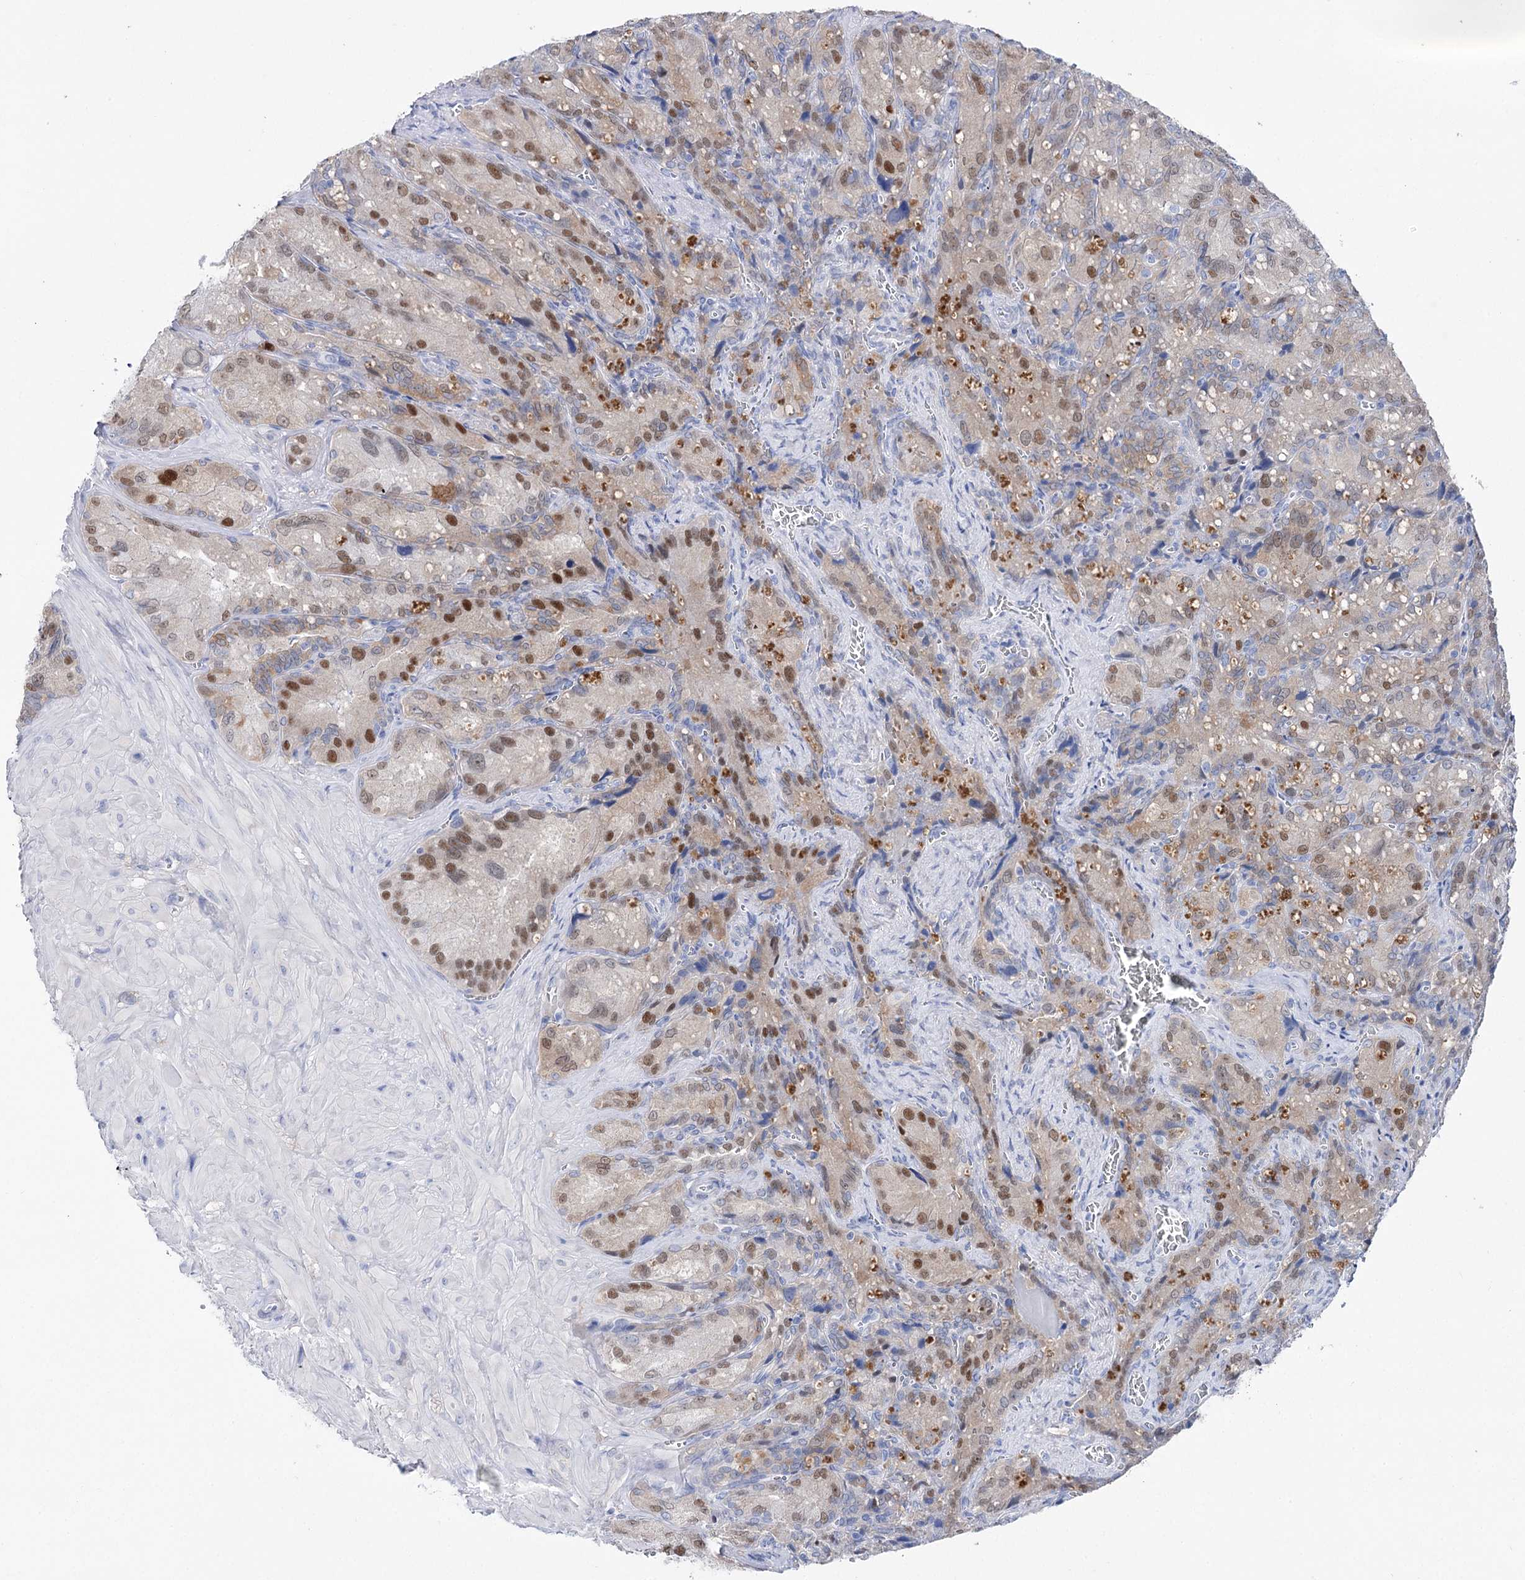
{"staining": {"intensity": "moderate", "quantity": "25%-75%", "location": "nuclear"}, "tissue": "seminal vesicle", "cell_type": "Glandular cells", "image_type": "normal", "snomed": [{"axis": "morphology", "description": "Normal tissue, NOS"}, {"axis": "topography", "description": "Seminal veicle"}], "caption": "Unremarkable seminal vesicle exhibits moderate nuclear expression in approximately 25%-75% of glandular cells, visualized by immunohistochemistry. The protein is shown in brown color, while the nuclei are stained blue.", "gene": "UGDH", "patient": {"sex": "male", "age": 62}}